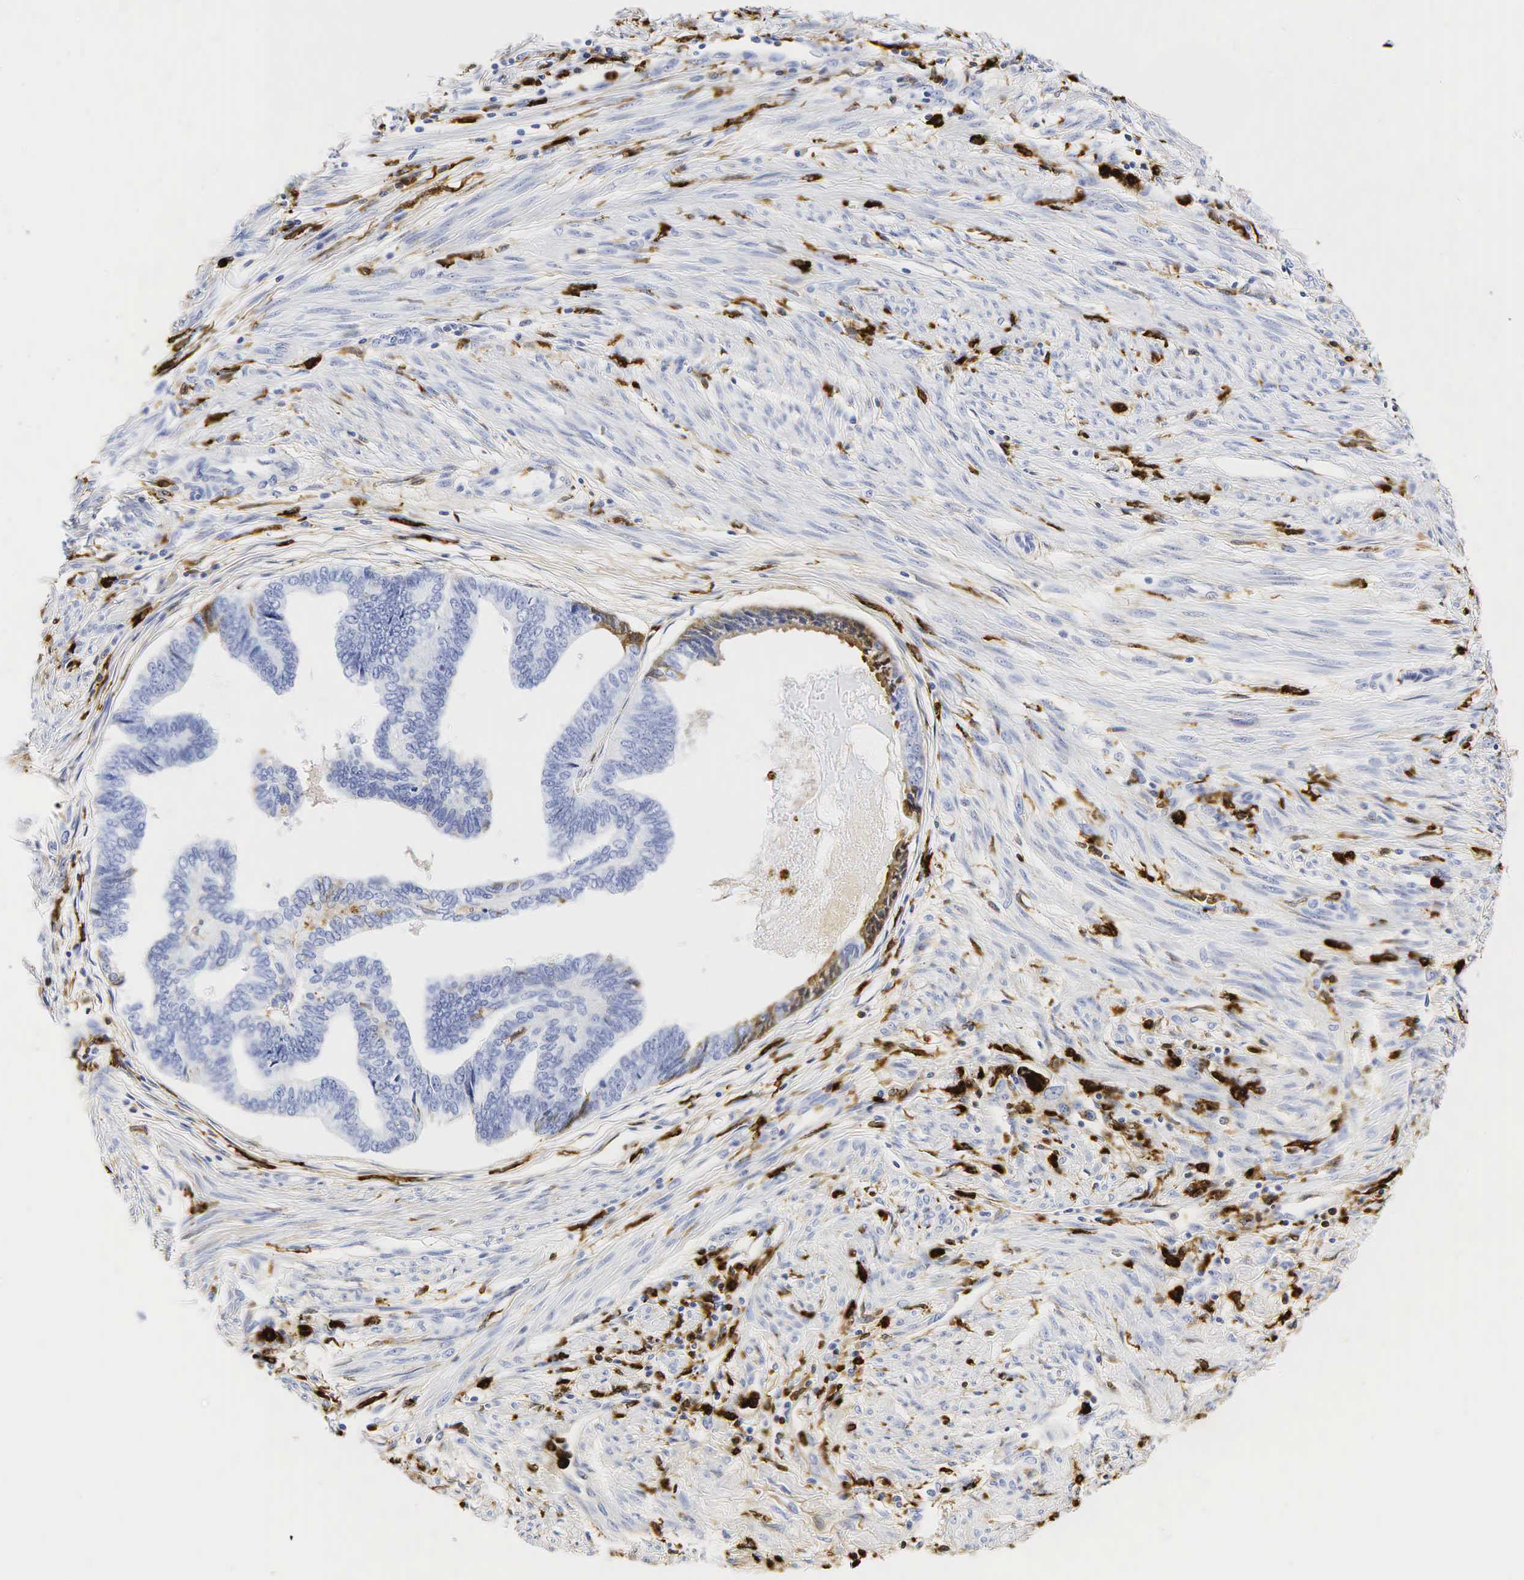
{"staining": {"intensity": "negative", "quantity": "none", "location": "none"}, "tissue": "endometrial cancer", "cell_type": "Tumor cells", "image_type": "cancer", "snomed": [{"axis": "morphology", "description": "Adenocarcinoma, NOS"}, {"axis": "topography", "description": "Endometrium"}], "caption": "High power microscopy micrograph of an immunohistochemistry micrograph of endometrial cancer, revealing no significant positivity in tumor cells.", "gene": "LYZ", "patient": {"sex": "female", "age": 75}}